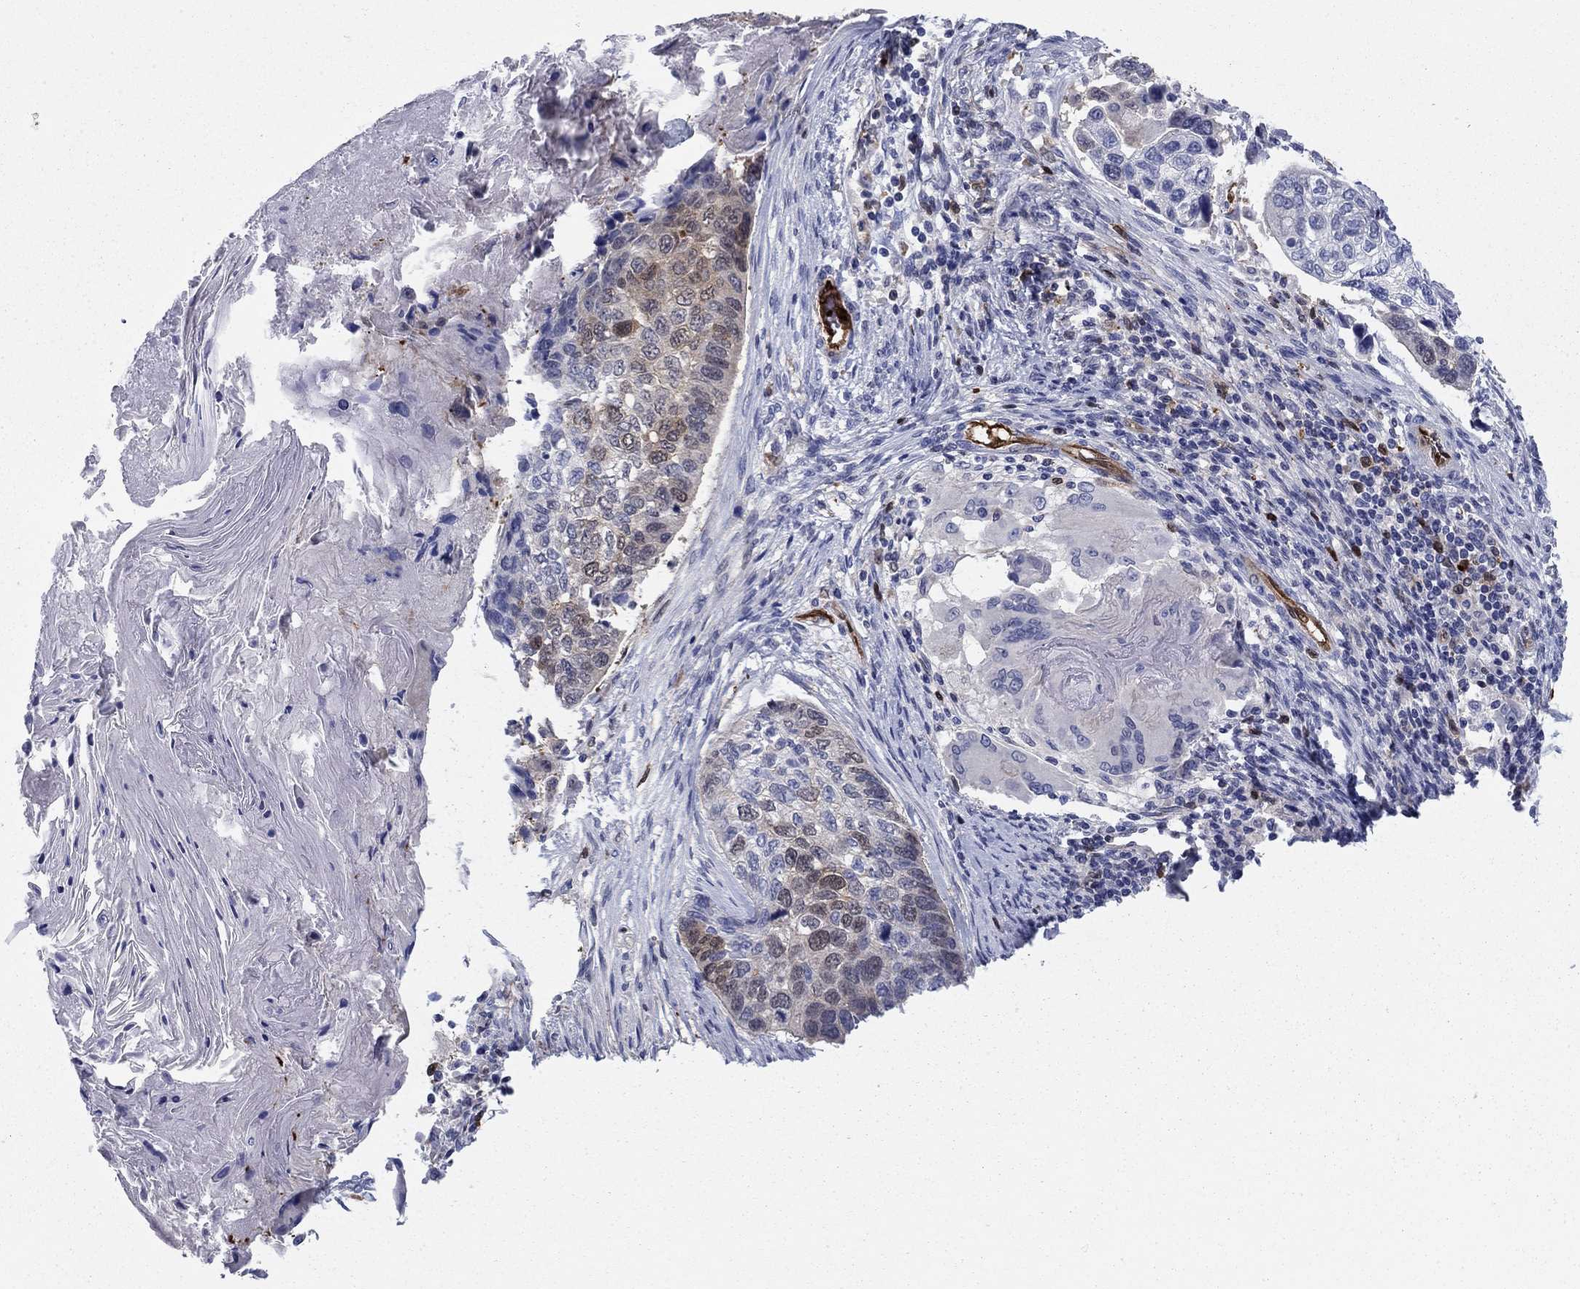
{"staining": {"intensity": "moderate", "quantity": "<25%", "location": "cytoplasmic/membranous"}, "tissue": "lung cancer", "cell_type": "Tumor cells", "image_type": "cancer", "snomed": [{"axis": "morphology", "description": "Squamous cell carcinoma, NOS"}, {"axis": "topography", "description": "Lung"}], "caption": "IHC micrograph of lung cancer stained for a protein (brown), which demonstrates low levels of moderate cytoplasmic/membranous expression in about <25% of tumor cells.", "gene": "STMN1", "patient": {"sex": "male", "age": 69}}